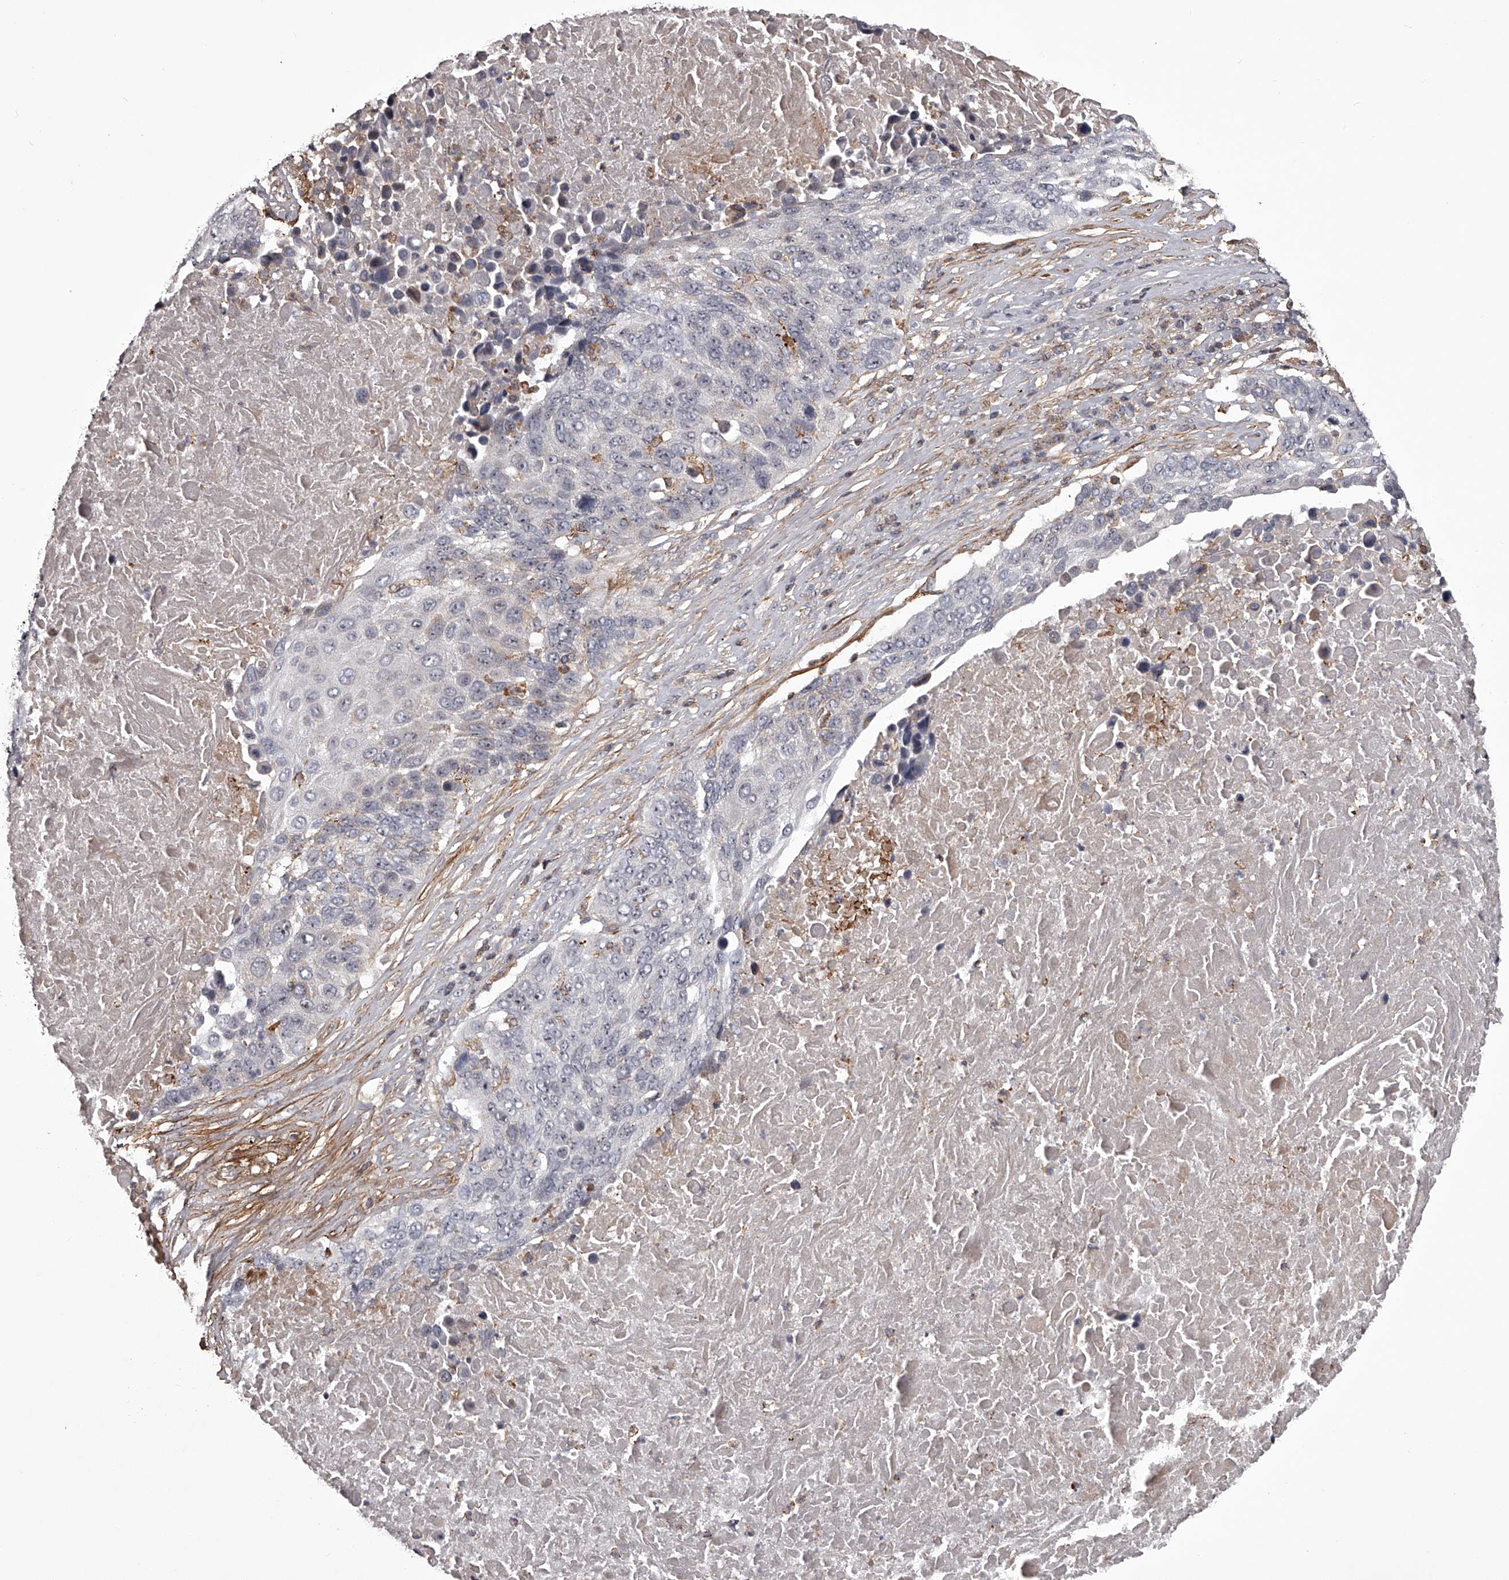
{"staining": {"intensity": "negative", "quantity": "none", "location": "none"}, "tissue": "lung cancer", "cell_type": "Tumor cells", "image_type": "cancer", "snomed": [{"axis": "morphology", "description": "Squamous cell carcinoma, NOS"}, {"axis": "topography", "description": "Lung"}], "caption": "DAB (3,3'-diaminobenzidine) immunohistochemical staining of human lung cancer (squamous cell carcinoma) displays no significant positivity in tumor cells. The staining was performed using DAB to visualize the protein expression in brown, while the nuclei were stained in blue with hematoxylin (Magnification: 20x).", "gene": "RRP36", "patient": {"sex": "male", "age": 66}}